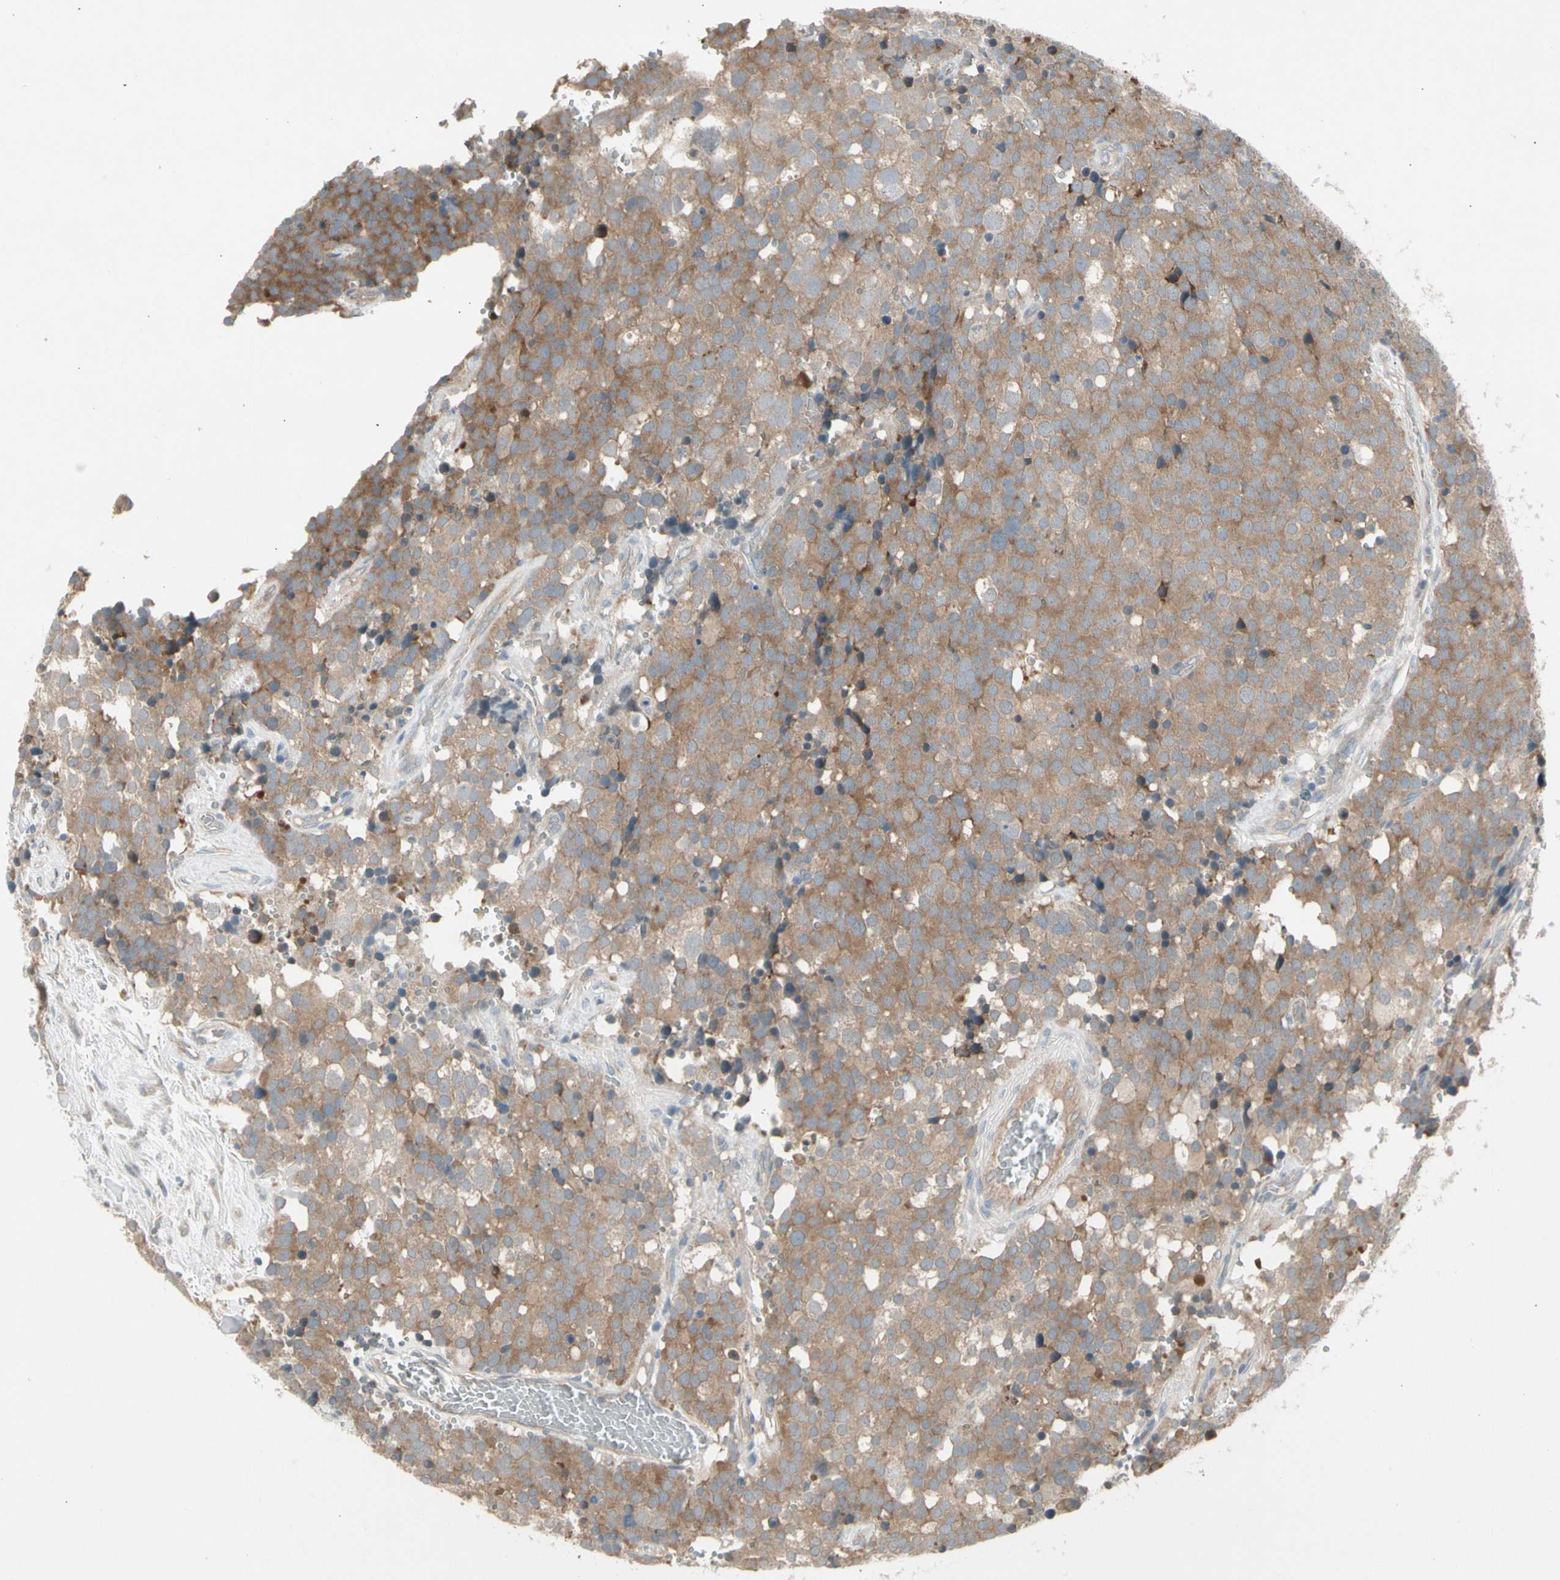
{"staining": {"intensity": "moderate", "quantity": ">75%", "location": "cytoplasmic/membranous"}, "tissue": "testis cancer", "cell_type": "Tumor cells", "image_type": "cancer", "snomed": [{"axis": "morphology", "description": "Seminoma, NOS"}, {"axis": "topography", "description": "Testis"}], "caption": "The histopathology image reveals a brown stain indicating the presence of a protein in the cytoplasmic/membranous of tumor cells in seminoma (testis).", "gene": "PANK2", "patient": {"sex": "male", "age": 71}}